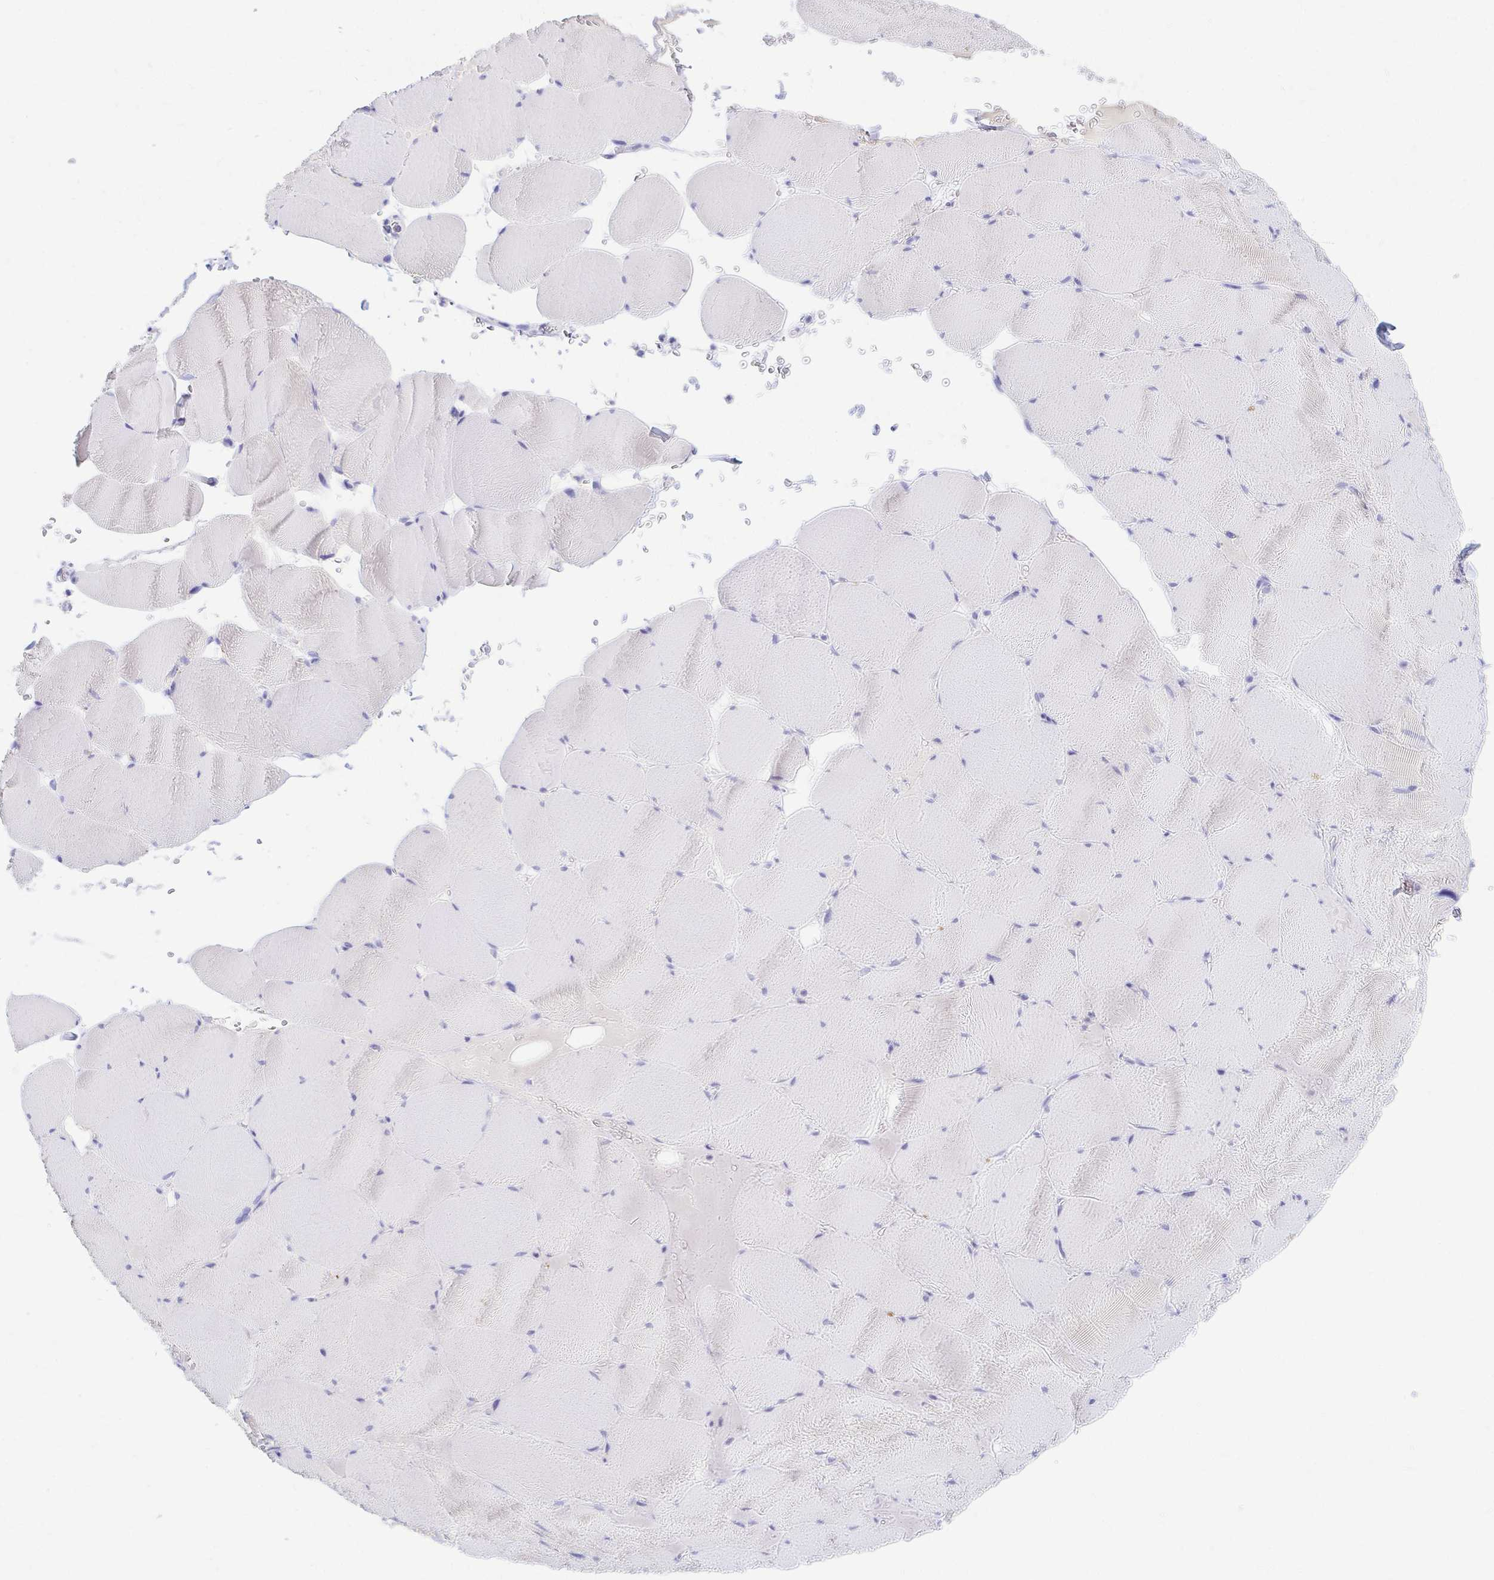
{"staining": {"intensity": "negative", "quantity": "none", "location": "none"}, "tissue": "skeletal muscle", "cell_type": "Myocytes", "image_type": "normal", "snomed": [{"axis": "morphology", "description": "Normal tissue, NOS"}, {"axis": "topography", "description": "Skeletal muscle"}, {"axis": "topography", "description": "Head-Neck"}], "caption": "Immunohistochemistry (IHC) micrograph of normal human skeletal muscle stained for a protein (brown), which reveals no expression in myocytes. (DAB immunohistochemistry with hematoxylin counter stain).", "gene": "NR2E1", "patient": {"sex": "male", "age": 66}}